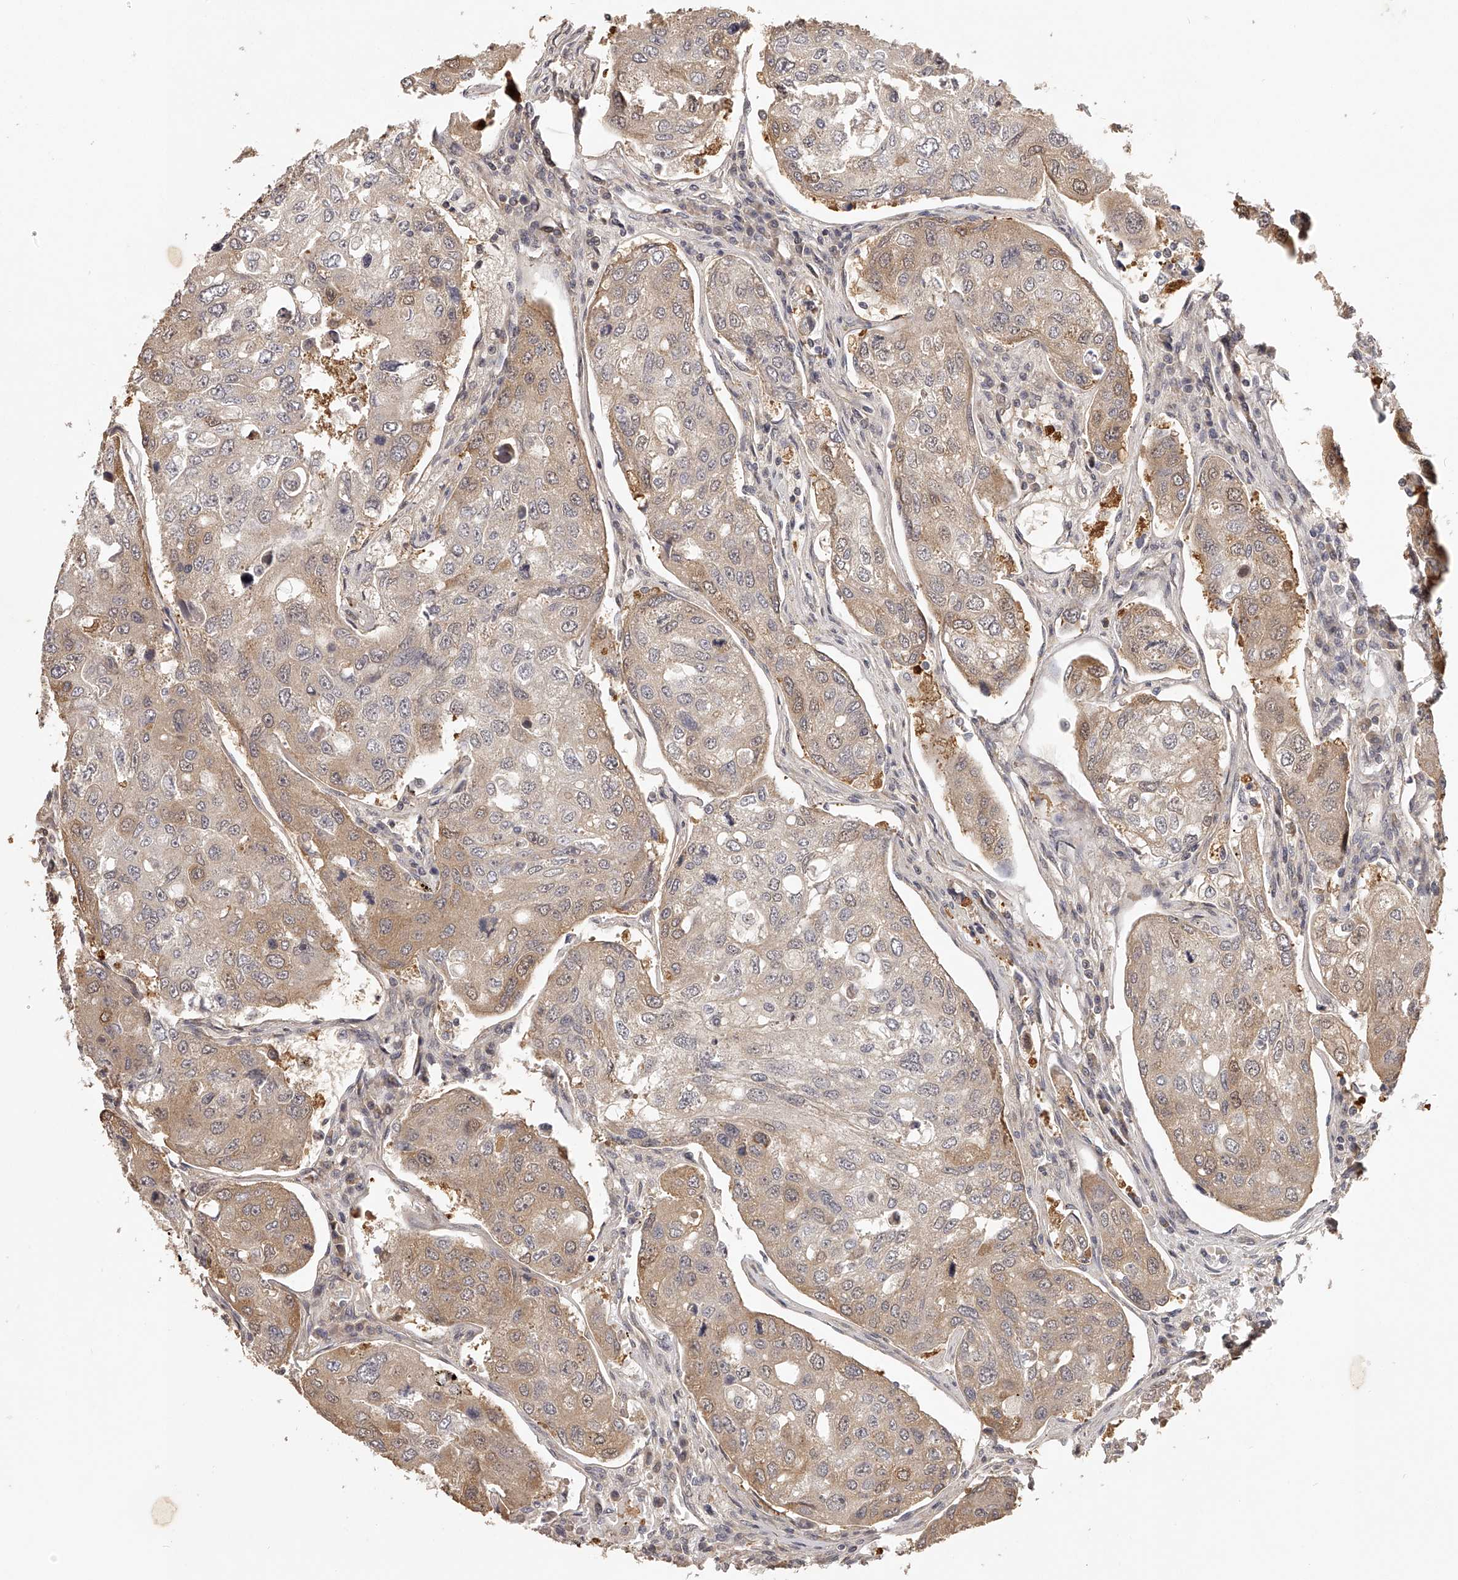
{"staining": {"intensity": "weak", "quantity": "25%-75%", "location": "cytoplasmic/membranous"}, "tissue": "urothelial cancer", "cell_type": "Tumor cells", "image_type": "cancer", "snomed": [{"axis": "morphology", "description": "Urothelial carcinoma, High grade"}, {"axis": "topography", "description": "Lymph node"}, {"axis": "topography", "description": "Urinary bladder"}], "caption": "Immunohistochemical staining of human urothelial carcinoma (high-grade) reveals weak cytoplasmic/membranous protein expression in about 25%-75% of tumor cells. The protein of interest is stained brown, and the nuclei are stained in blue (DAB (3,3'-diaminobenzidine) IHC with brightfield microscopy, high magnification).", "gene": "ZNF582", "patient": {"sex": "male", "age": 51}}